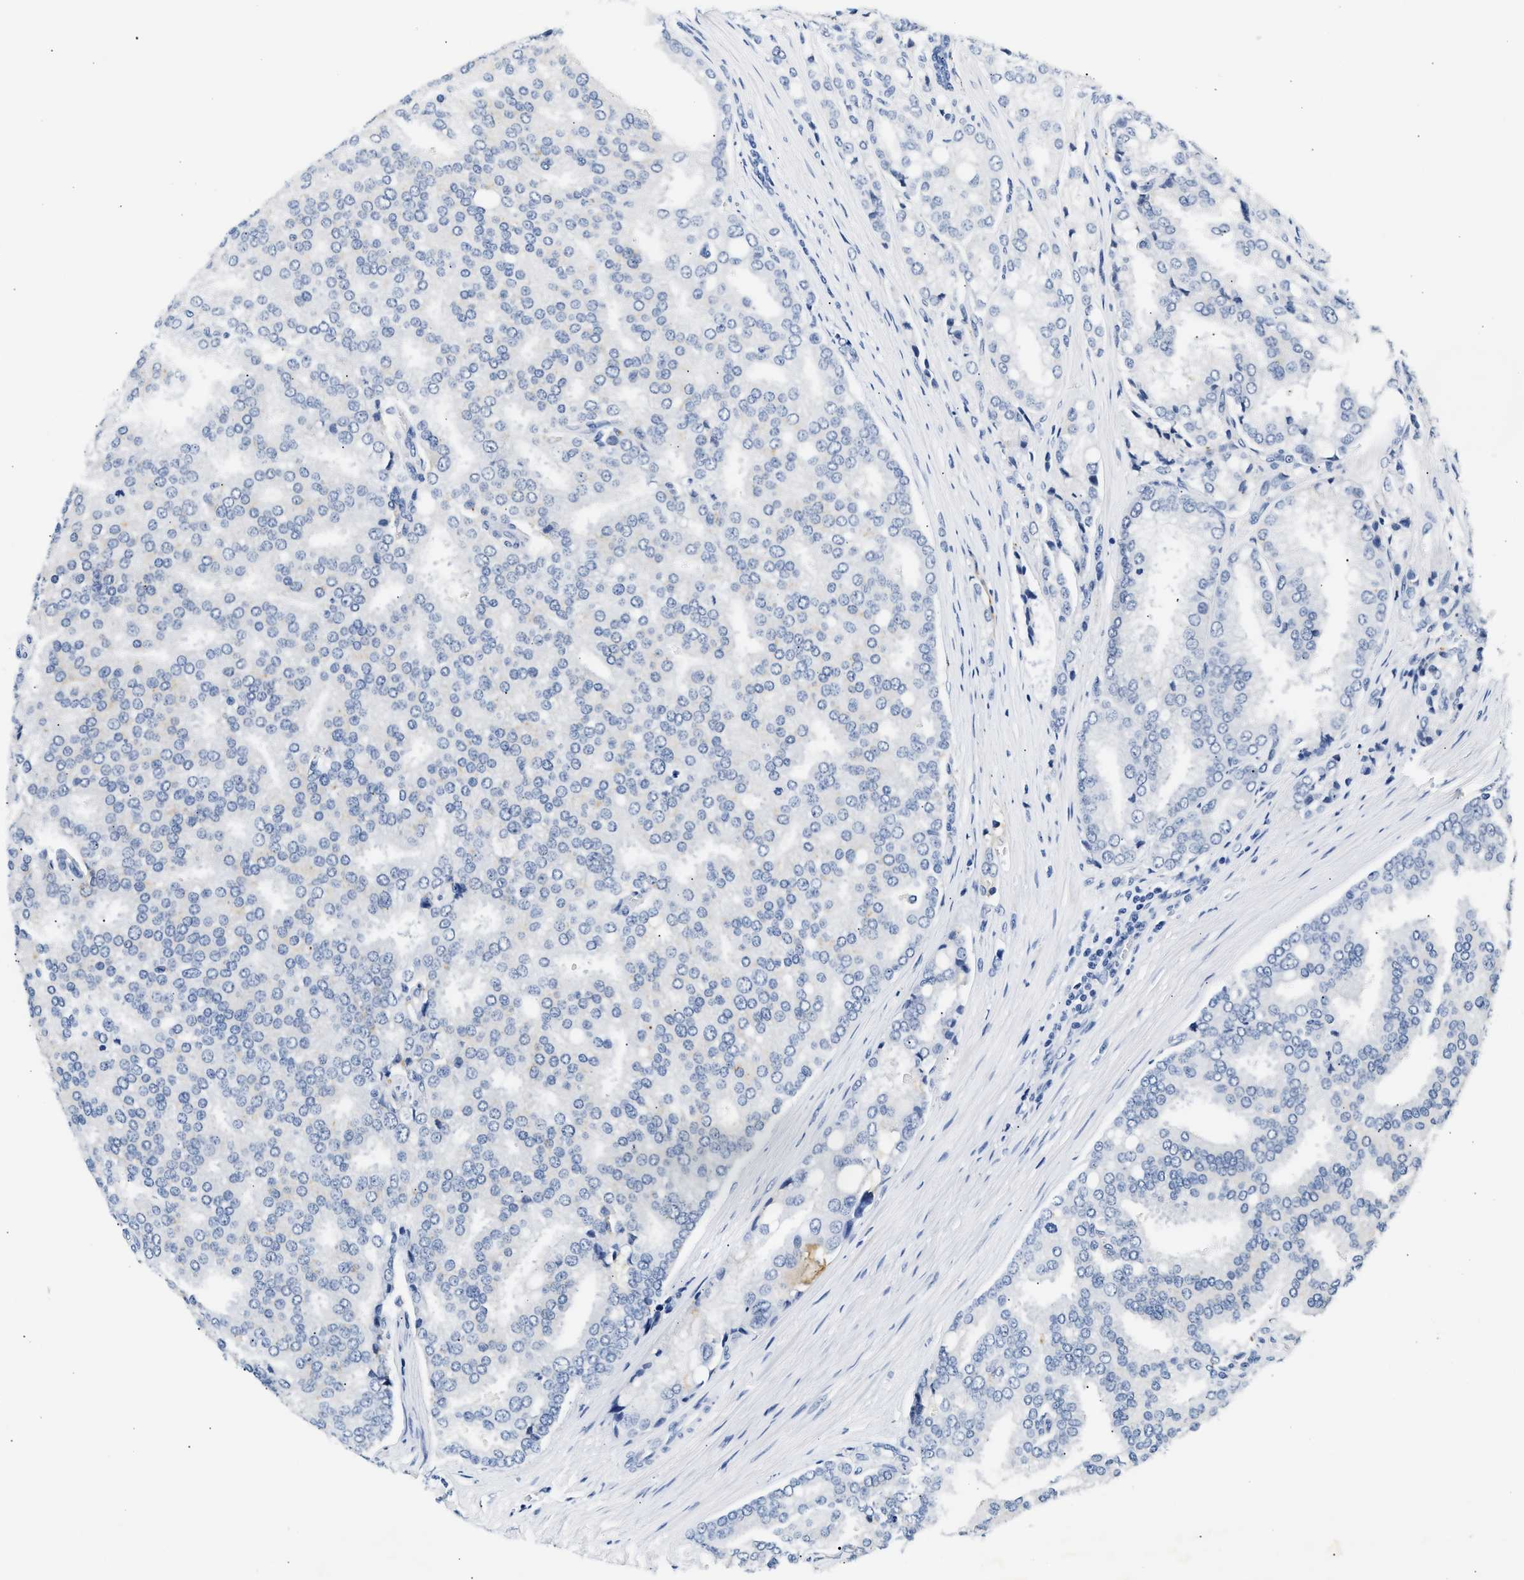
{"staining": {"intensity": "negative", "quantity": "none", "location": "none"}, "tissue": "prostate cancer", "cell_type": "Tumor cells", "image_type": "cancer", "snomed": [{"axis": "morphology", "description": "Adenocarcinoma, High grade"}, {"axis": "topography", "description": "Prostate"}], "caption": "Tumor cells show no significant positivity in adenocarcinoma (high-grade) (prostate).", "gene": "MED22", "patient": {"sex": "male", "age": 50}}